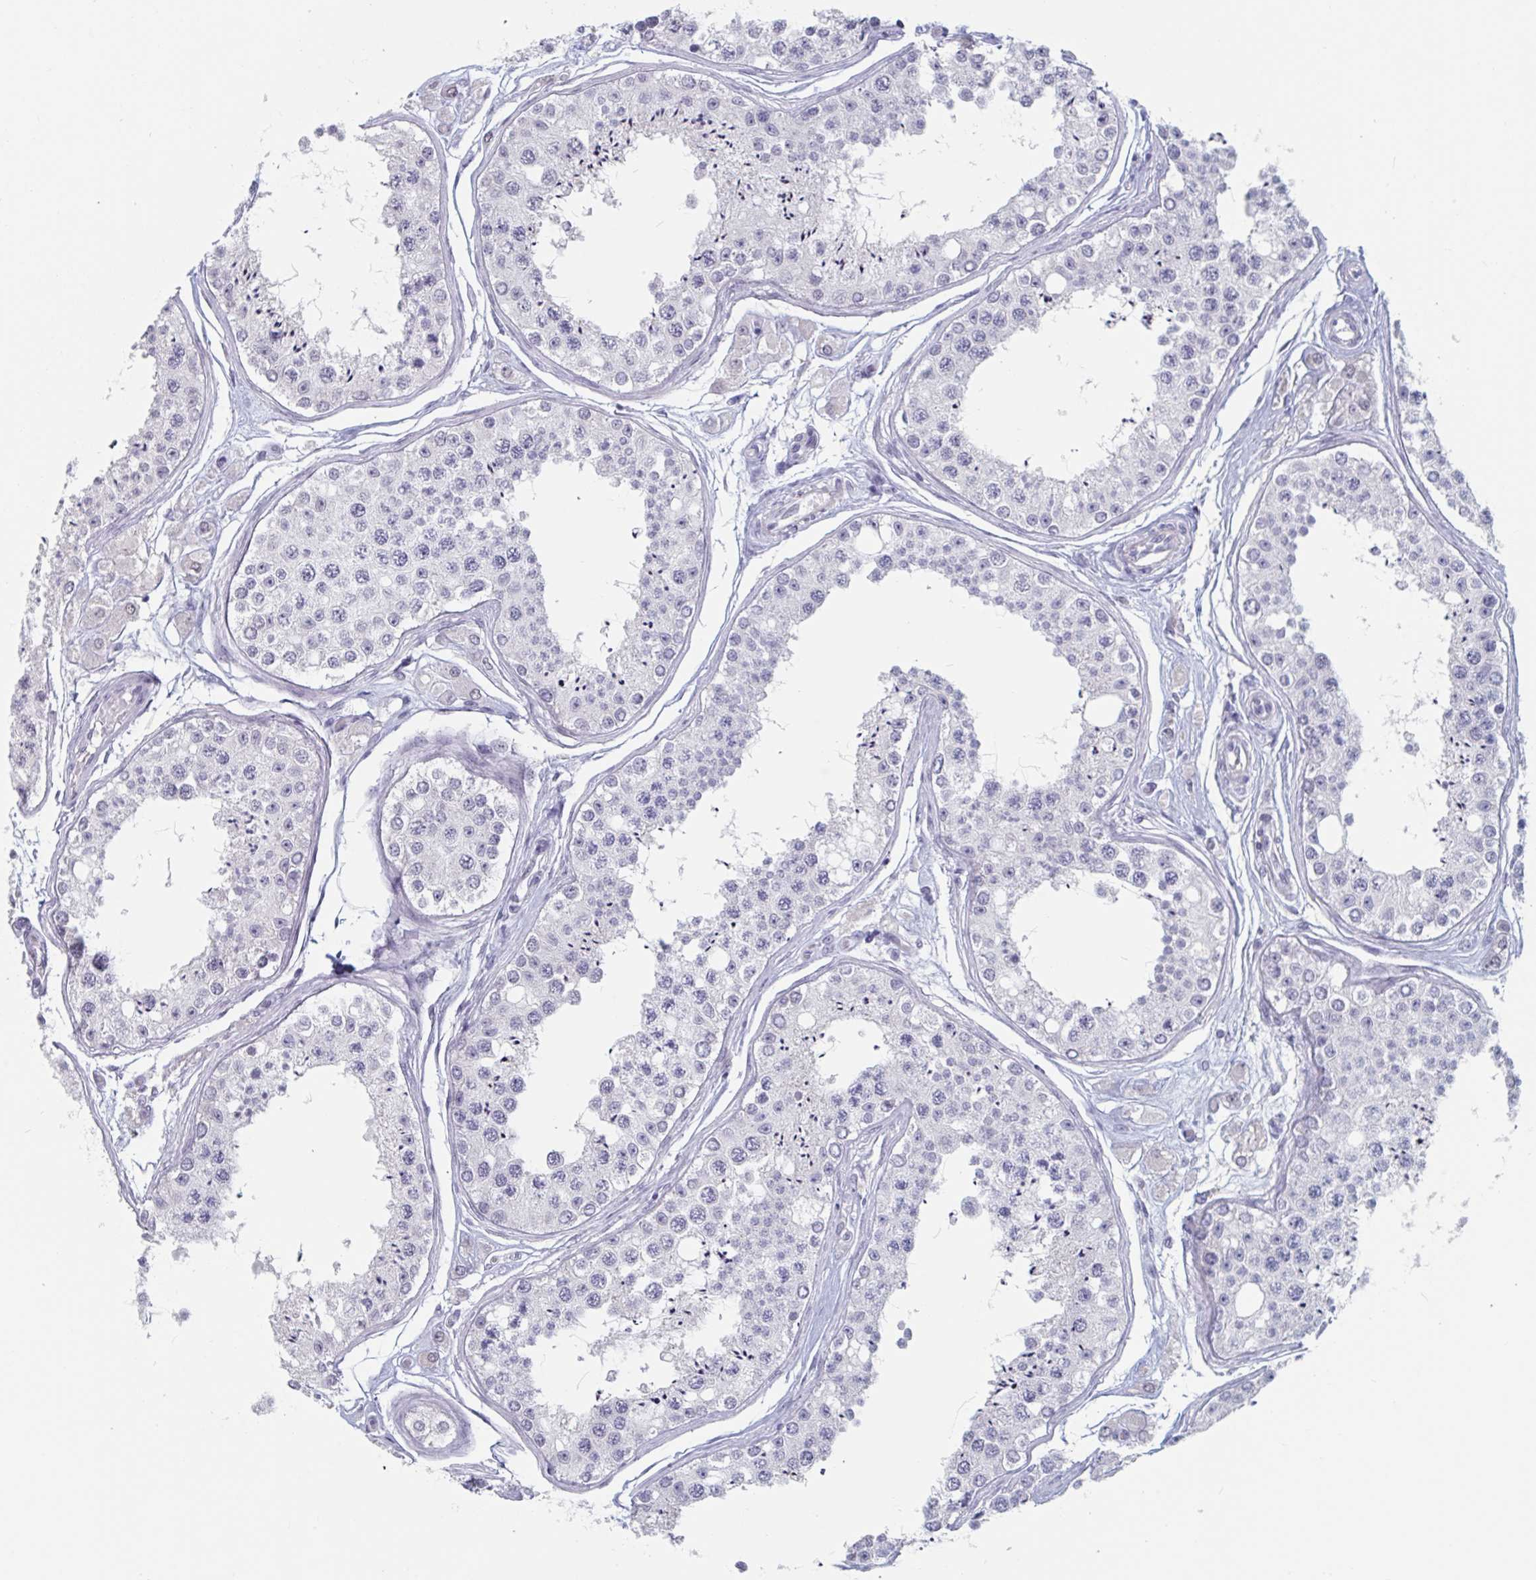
{"staining": {"intensity": "negative", "quantity": "none", "location": "none"}, "tissue": "testis", "cell_type": "Cells in seminiferous ducts", "image_type": "normal", "snomed": [{"axis": "morphology", "description": "Normal tissue, NOS"}, {"axis": "topography", "description": "Testis"}], "caption": "IHC of normal testis demonstrates no staining in cells in seminiferous ducts.", "gene": "FOXA1", "patient": {"sex": "male", "age": 25}}